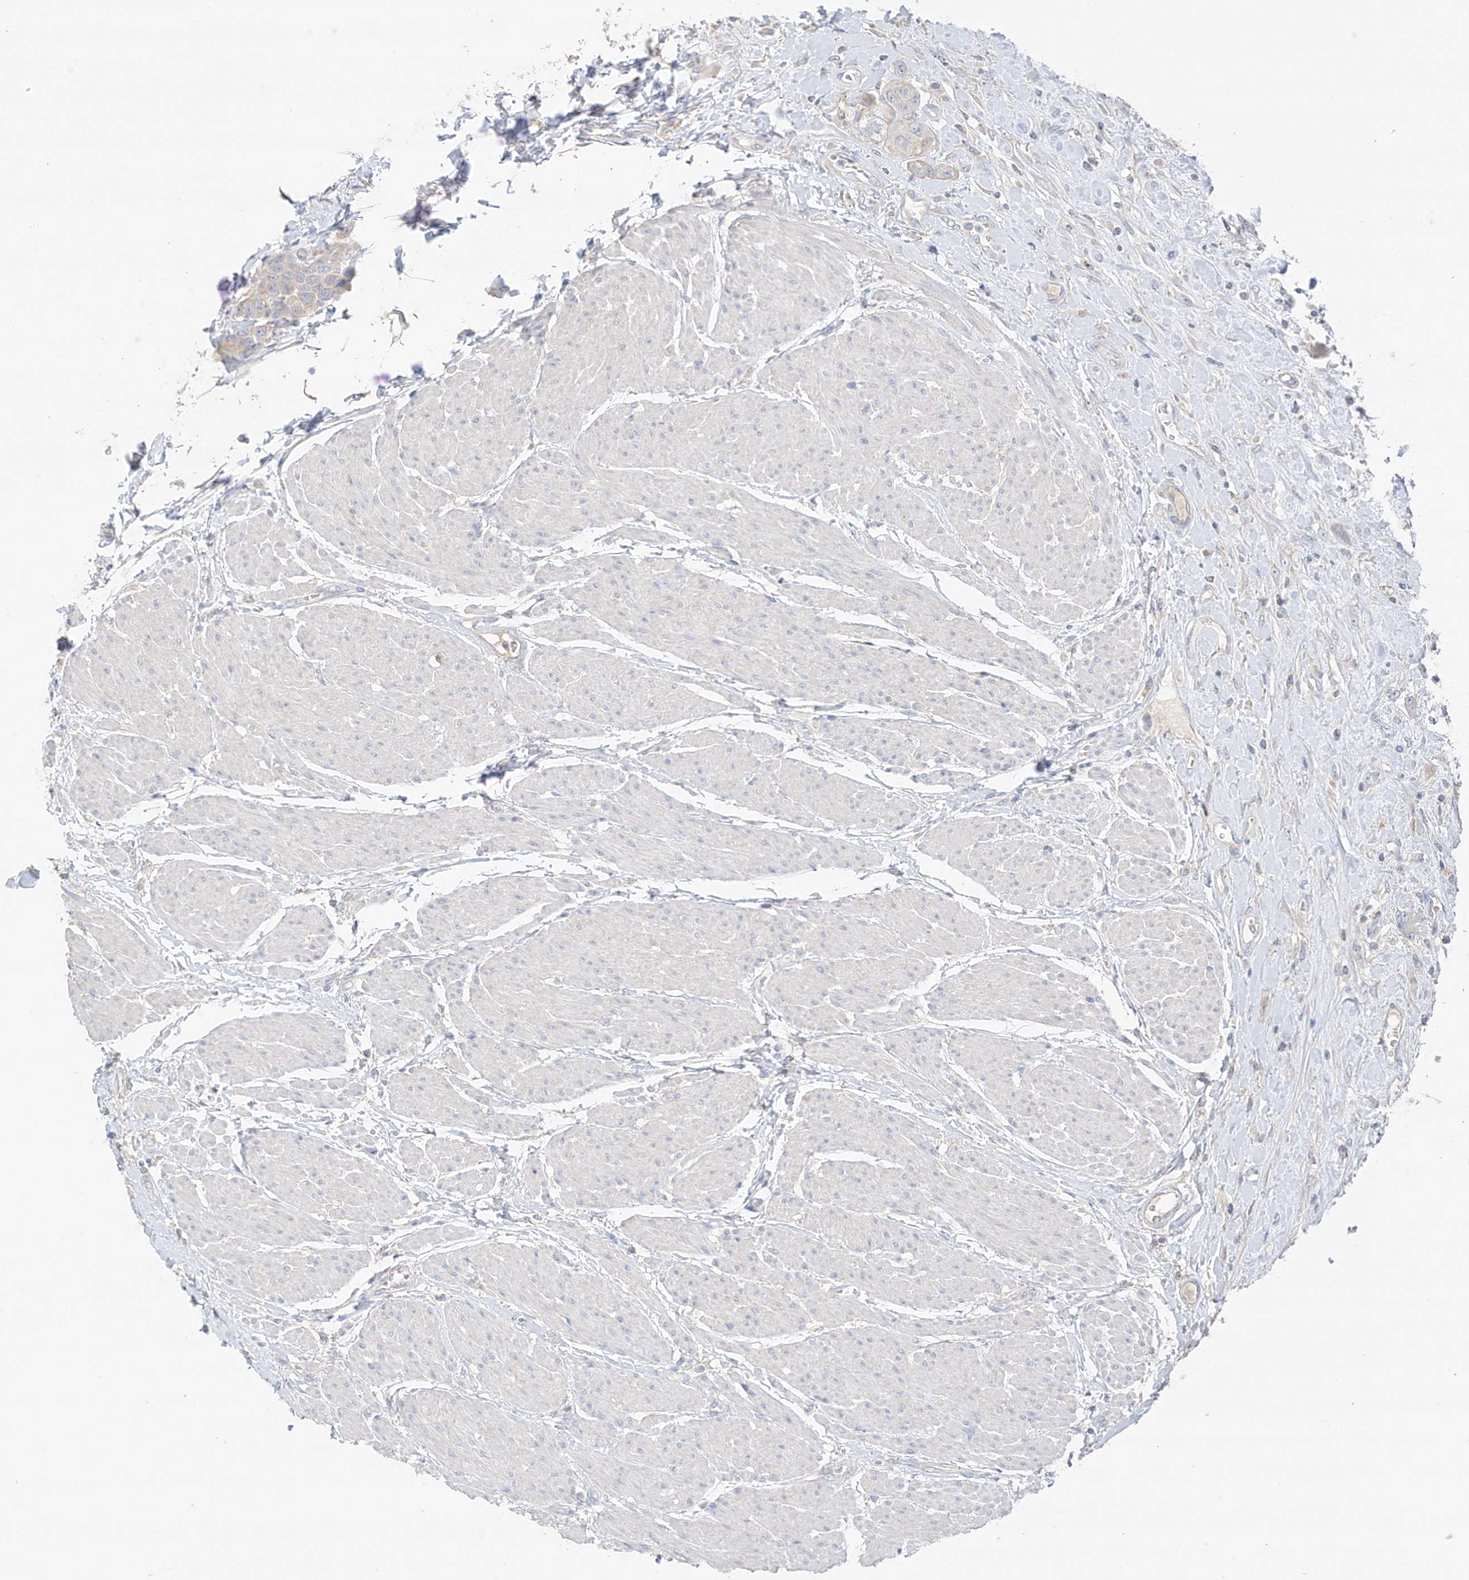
{"staining": {"intensity": "negative", "quantity": "none", "location": "none"}, "tissue": "urothelial cancer", "cell_type": "Tumor cells", "image_type": "cancer", "snomed": [{"axis": "morphology", "description": "Urothelial carcinoma, High grade"}, {"axis": "topography", "description": "Urinary bladder"}], "caption": "IHC of human urothelial carcinoma (high-grade) exhibits no expression in tumor cells.", "gene": "CAPN13", "patient": {"sex": "male", "age": 50}}